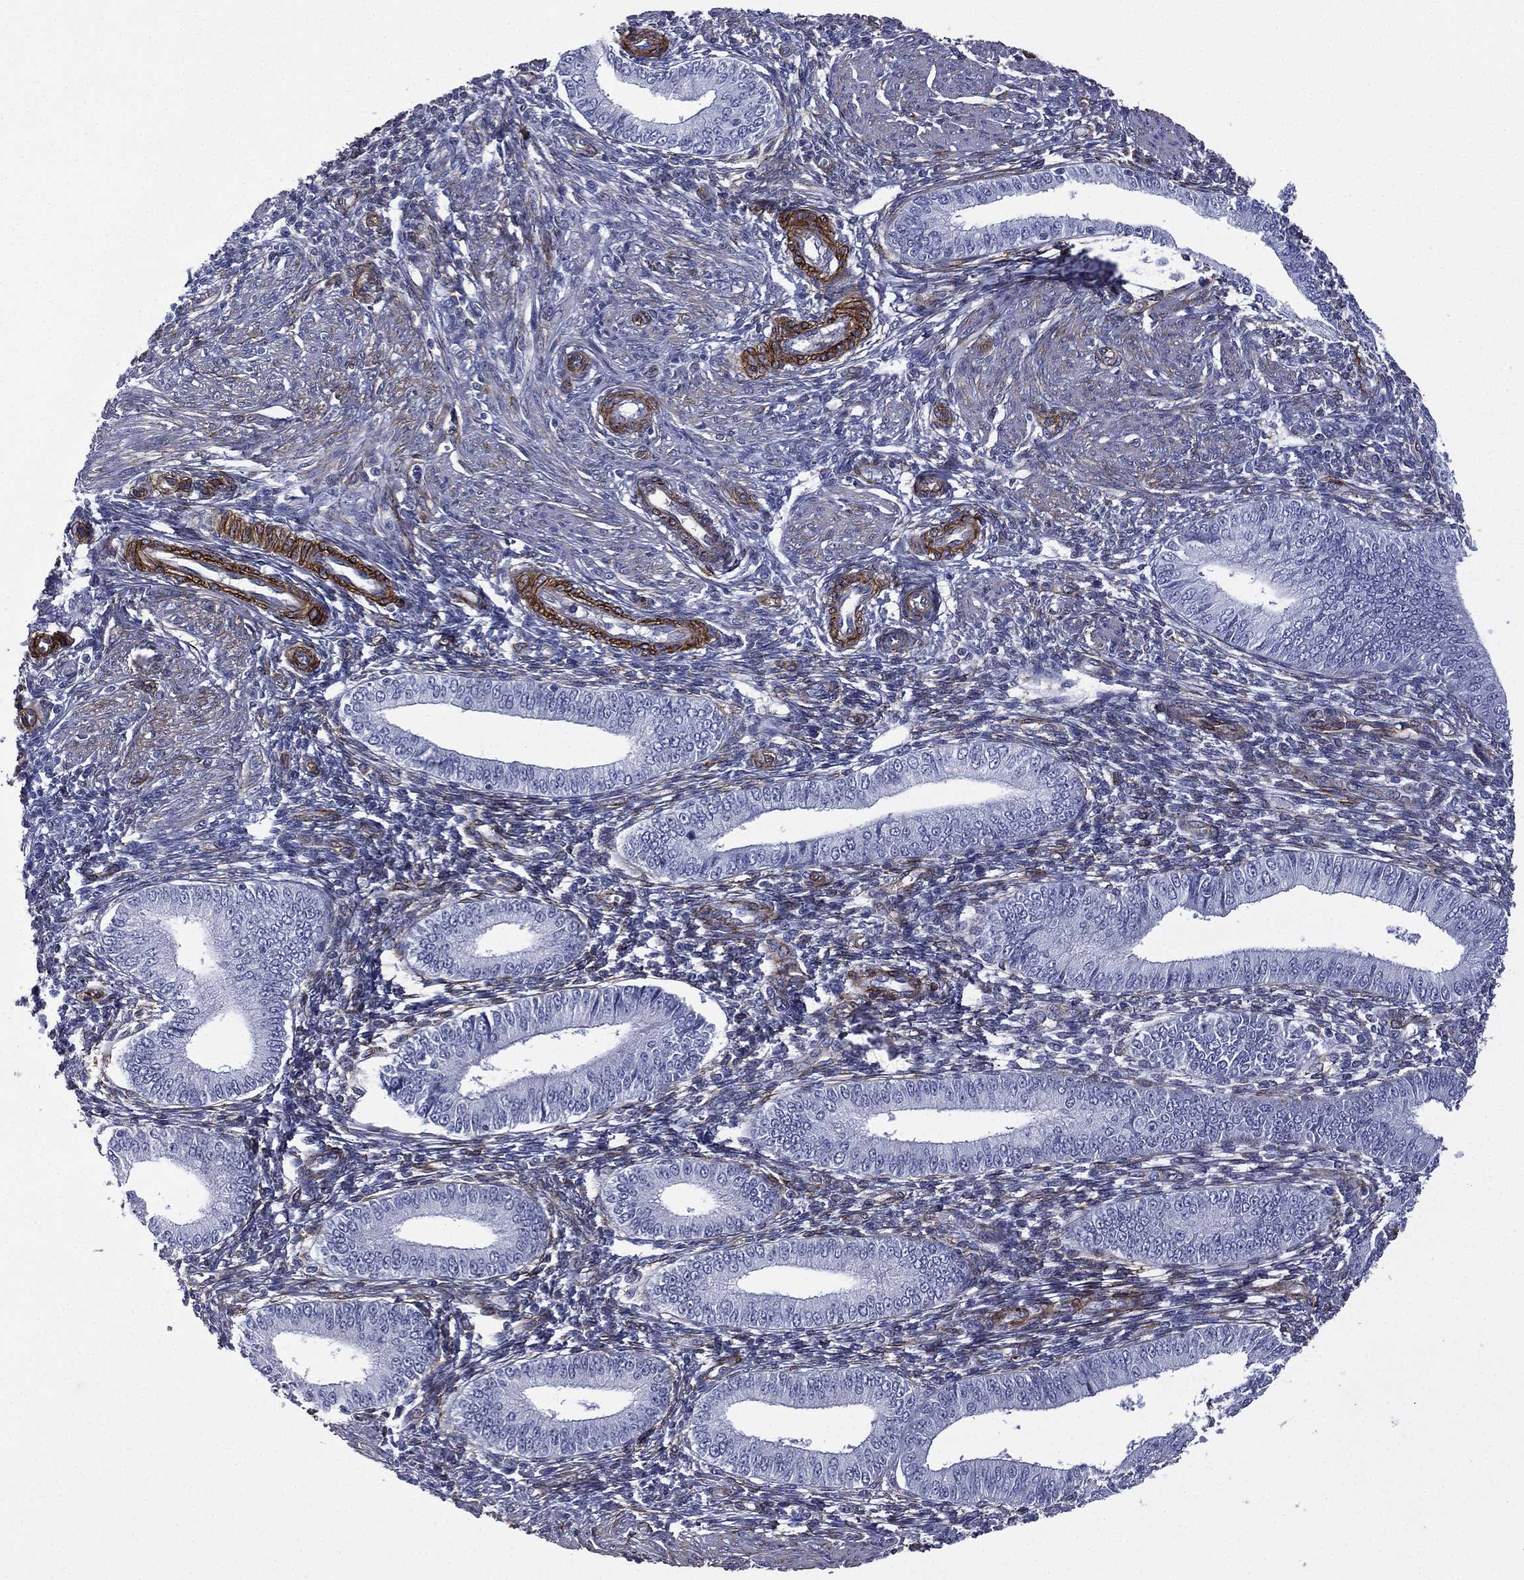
{"staining": {"intensity": "negative", "quantity": "none", "location": "none"}, "tissue": "endometrium", "cell_type": "Cells in endometrial stroma", "image_type": "normal", "snomed": [{"axis": "morphology", "description": "Normal tissue, NOS"}, {"axis": "topography", "description": "Endometrium"}], "caption": "This photomicrograph is of unremarkable endometrium stained with IHC to label a protein in brown with the nuclei are counter-stained blue. There is no positivity in cells in endometrial stroma.", "gene": "CAVIN3", "patient": {"sex": "female", "age": 42}}